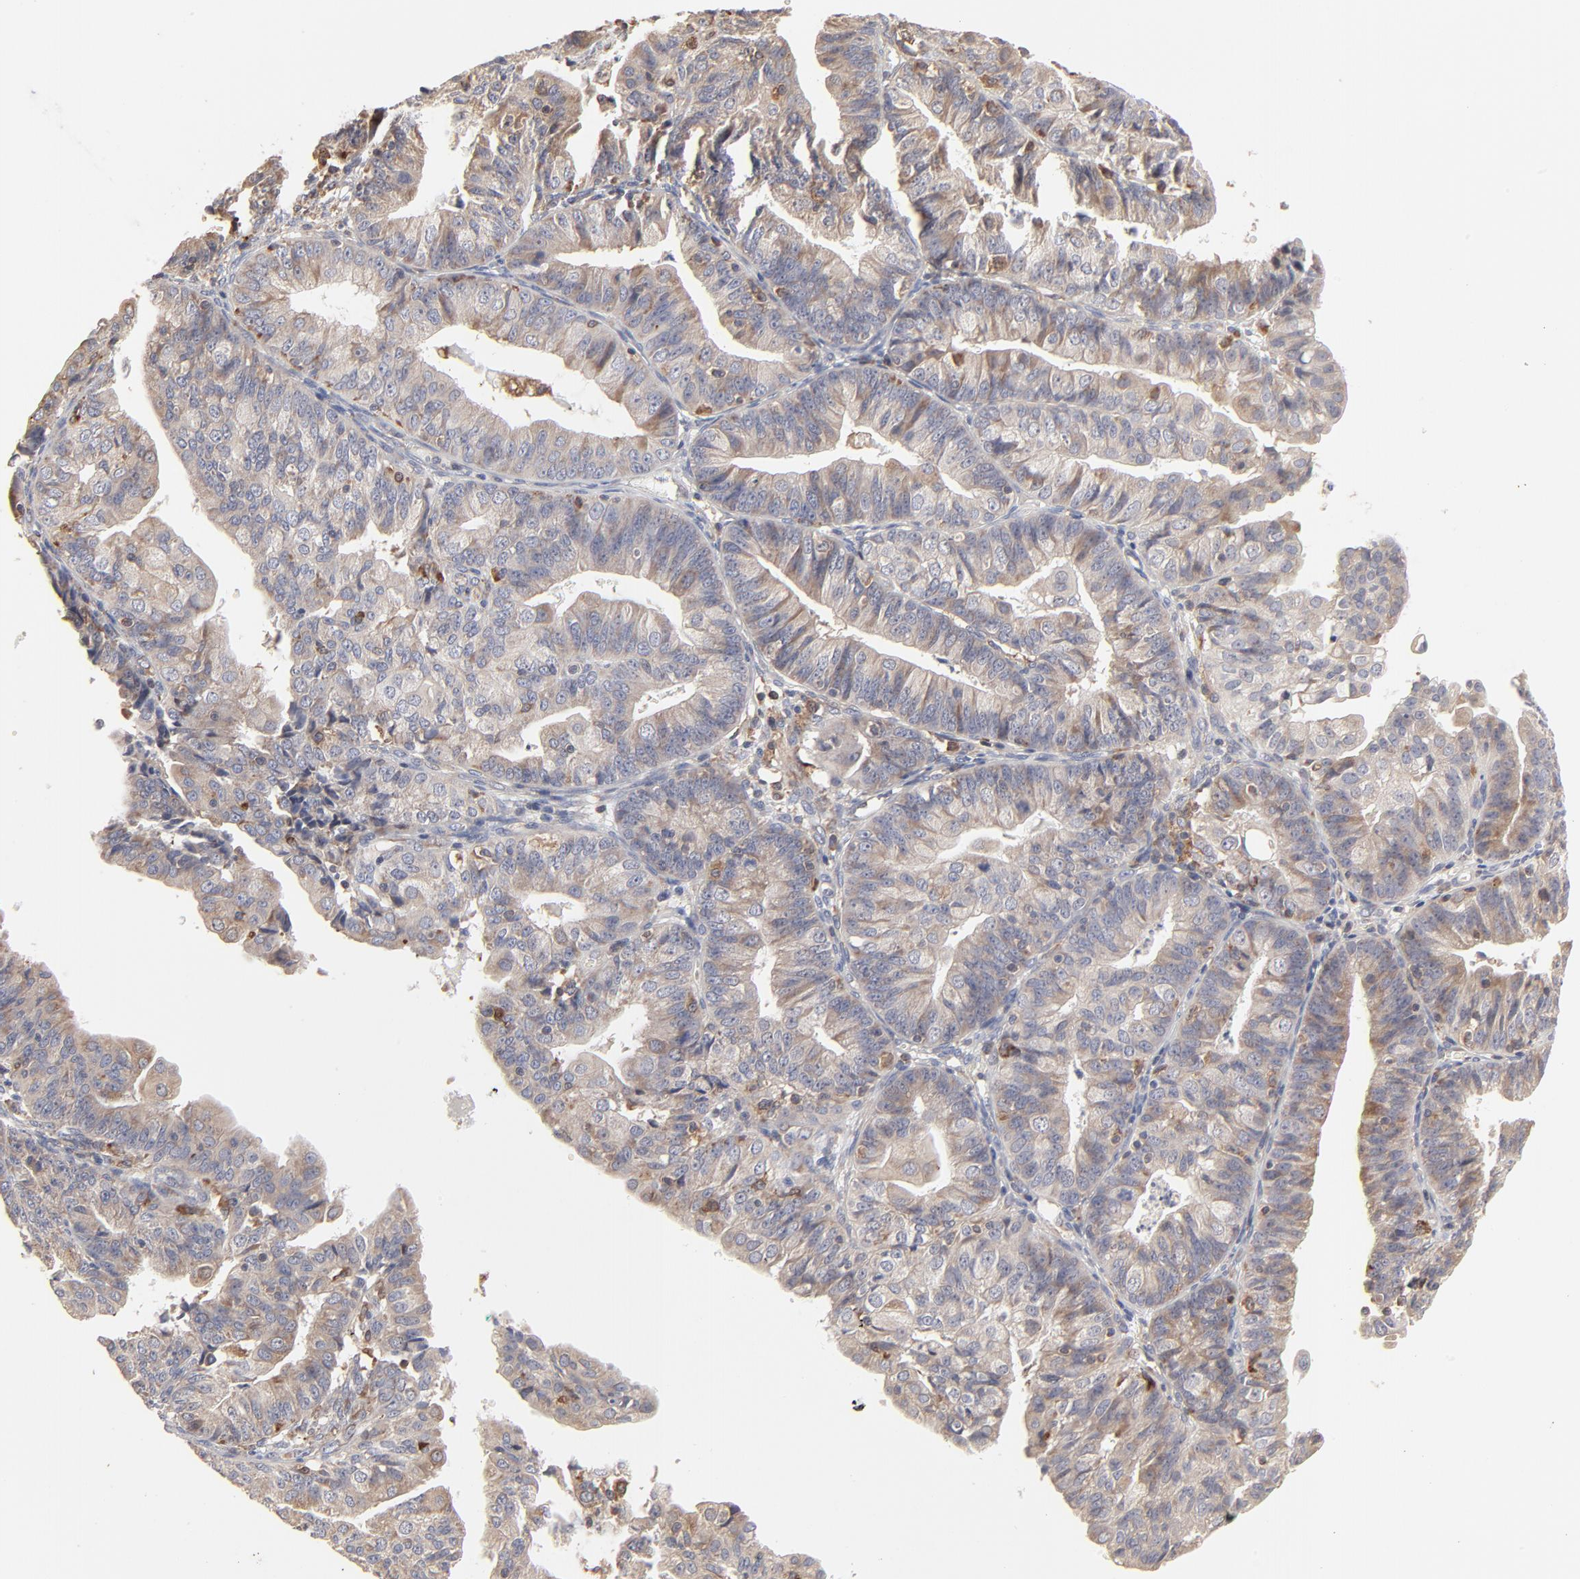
{"staining": {"intensity": "weak", "quantity": "25%-75%", "location": "cytoplasmic/membranous"}, "tissue": "endometrial cancer", "cell_type": "Tumor cells", "image_type": "cancer", "snomed": [{"axis": "morphology", "description": "Adenocarcinoma, NOS"}, {"axis": "topography", "description": "Endometrium"}], "caption": "Endometrial adenocarcinoma stained for a protein (brown) shows weak cytoplasmic/membranous positive expression in approximately 25%-75% of tumor cells.", "gene": "RNF213", "patient": {"sex": "female", "age": 56}}